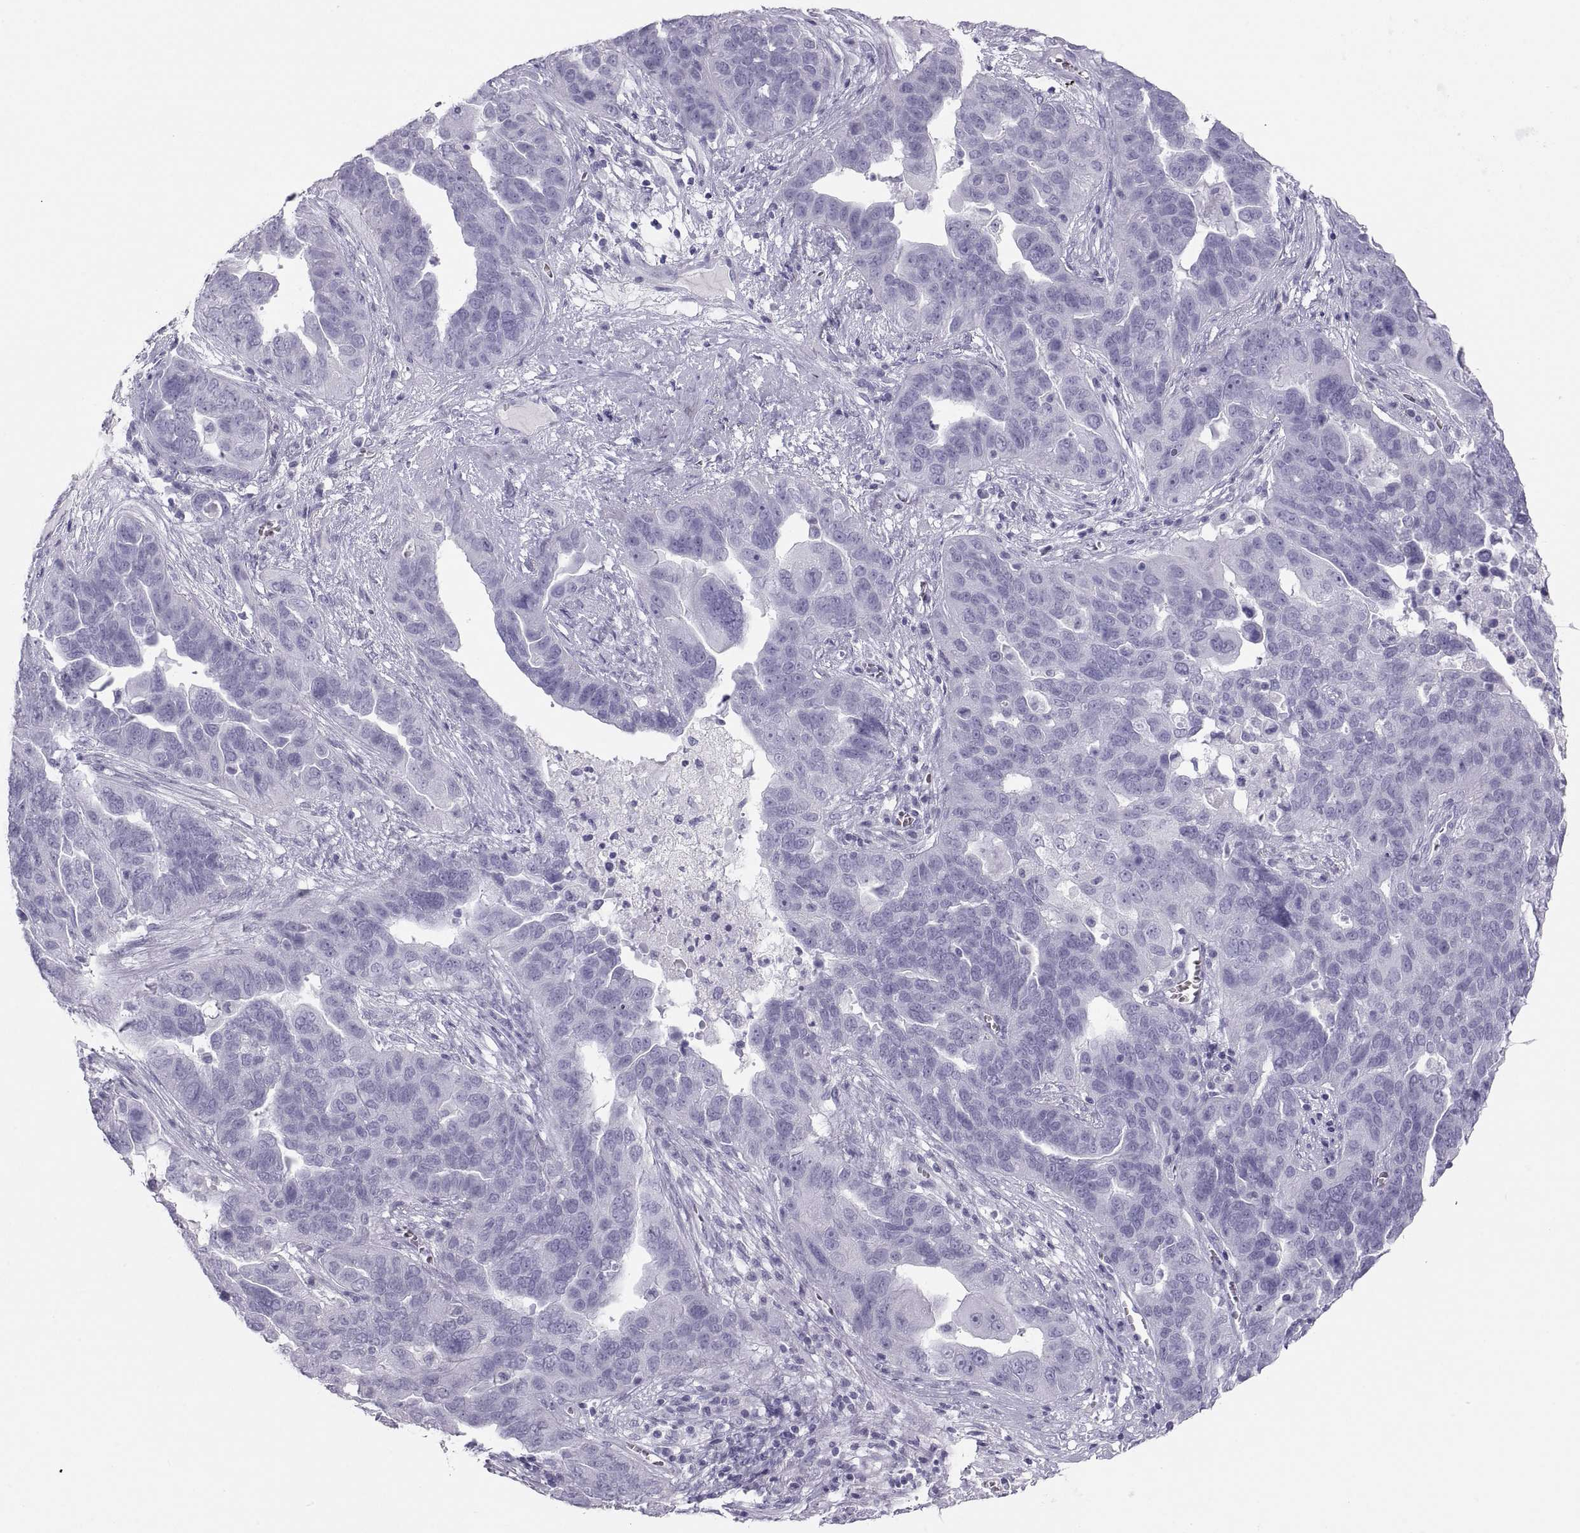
{"staining": {"intensity": "negative", "quantity": "none", "location": "none"}, "tissue": "ovarian cancer", "cell_type": "Tumor cells", "image_type": "cancer", "snomed": [{"axis": "morphology", "description": "Carcinoma, endometroid"}, {"axis": "topography", "description": "Soft tissue"}, {"axis": "topography", "description": "Ovary"}], "caption": "Tumor cells are negative for protein expression in human ovarian endometroid carcinoma.", "gene": "SEMG1", "patient": {"sex": "female", "age": 52}}